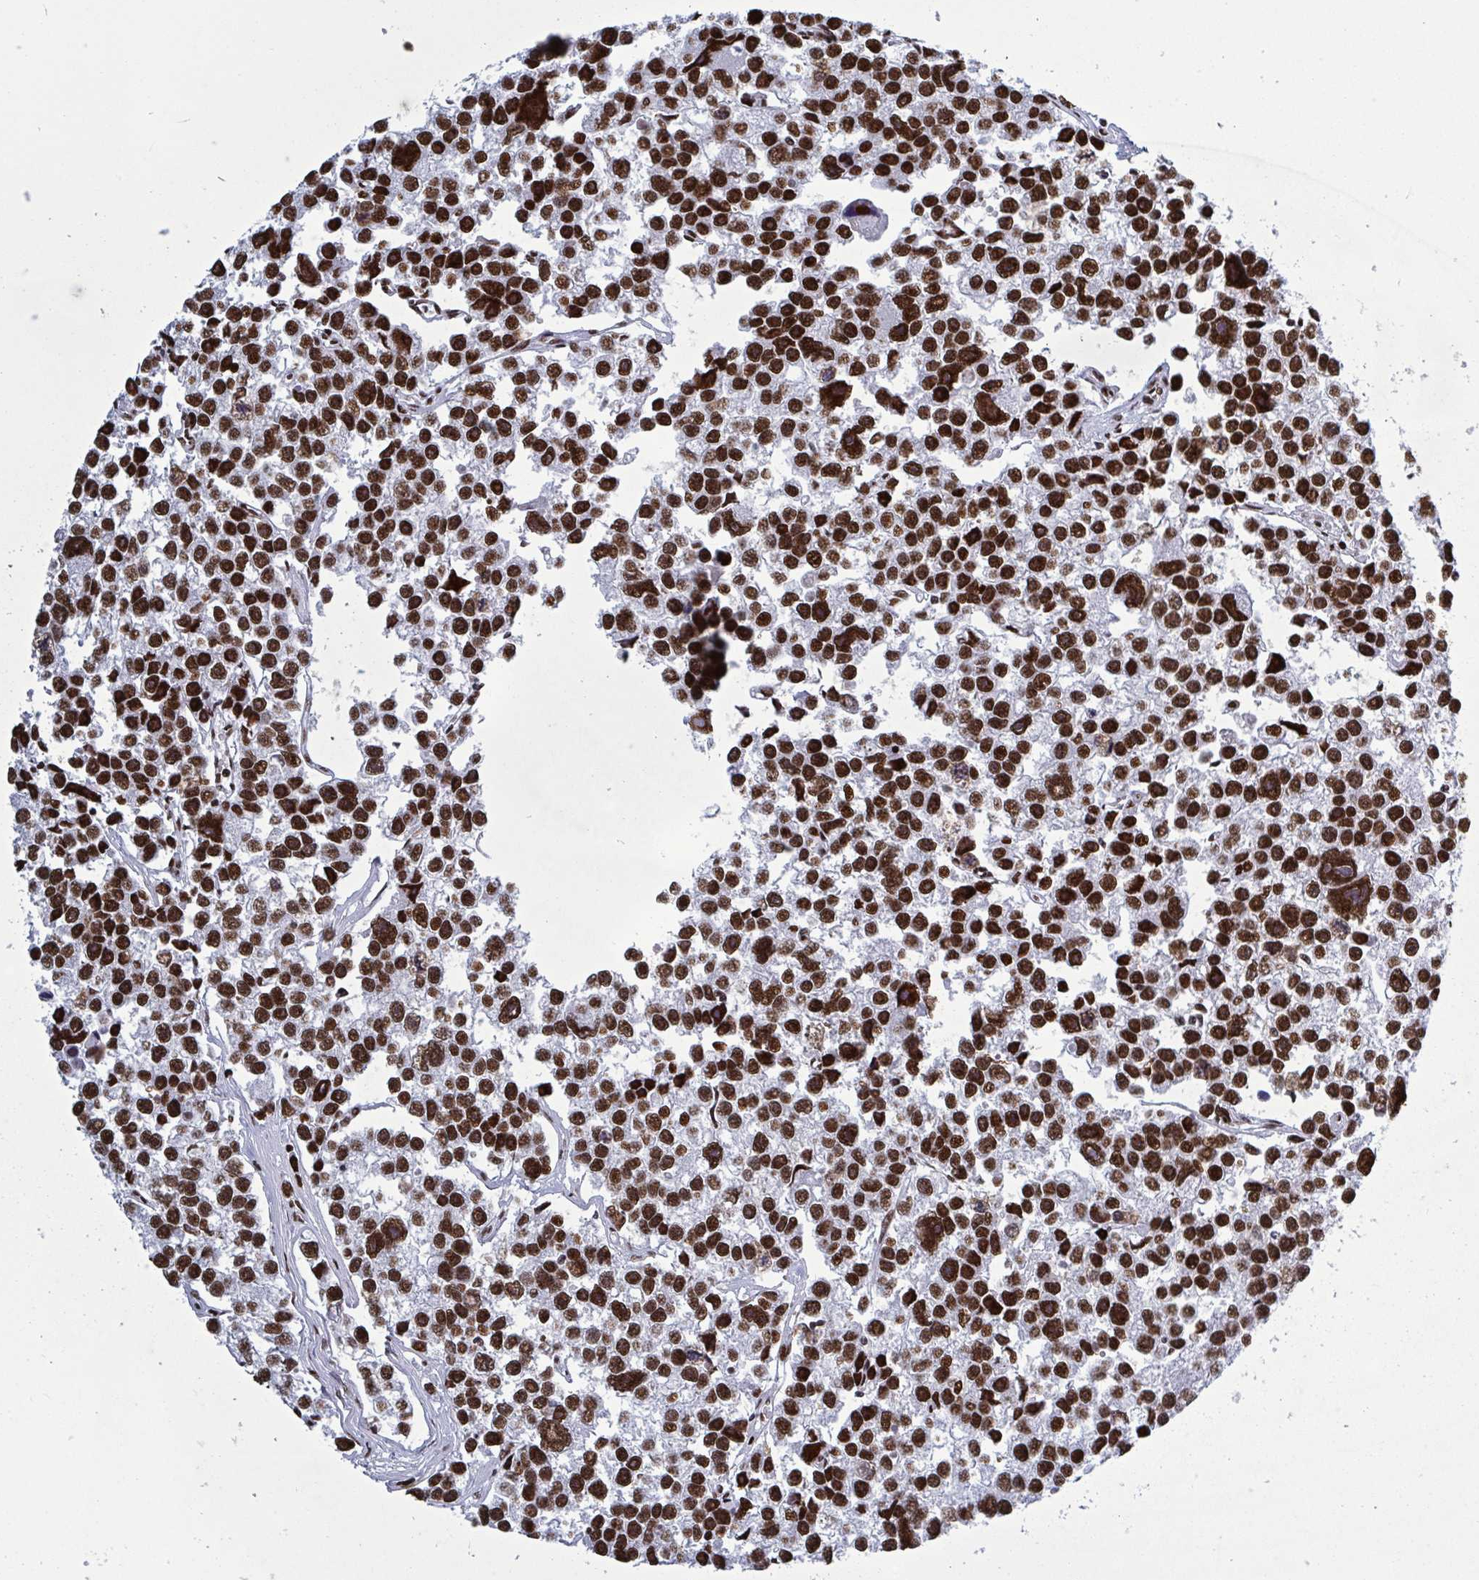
{"staining": {"intensity": "strong", "quantity": ">75%", "location": "nuclear"}, "tissue": "testis cancer", "cell_type": "Tumor cells", "image_type": "cancer", "snomed": [{"axis": "morphology", "description": "Seminoma, NOS"}, {"axis": "topography", "description": "Testis"}], "caption": "This image displays IHC staining of human seminoma (testis), with high strong nuclear expression in approximately >75% of tumor cells.", "gene": "ZNF607", "patient": {"sex": "male", "age": 26}}